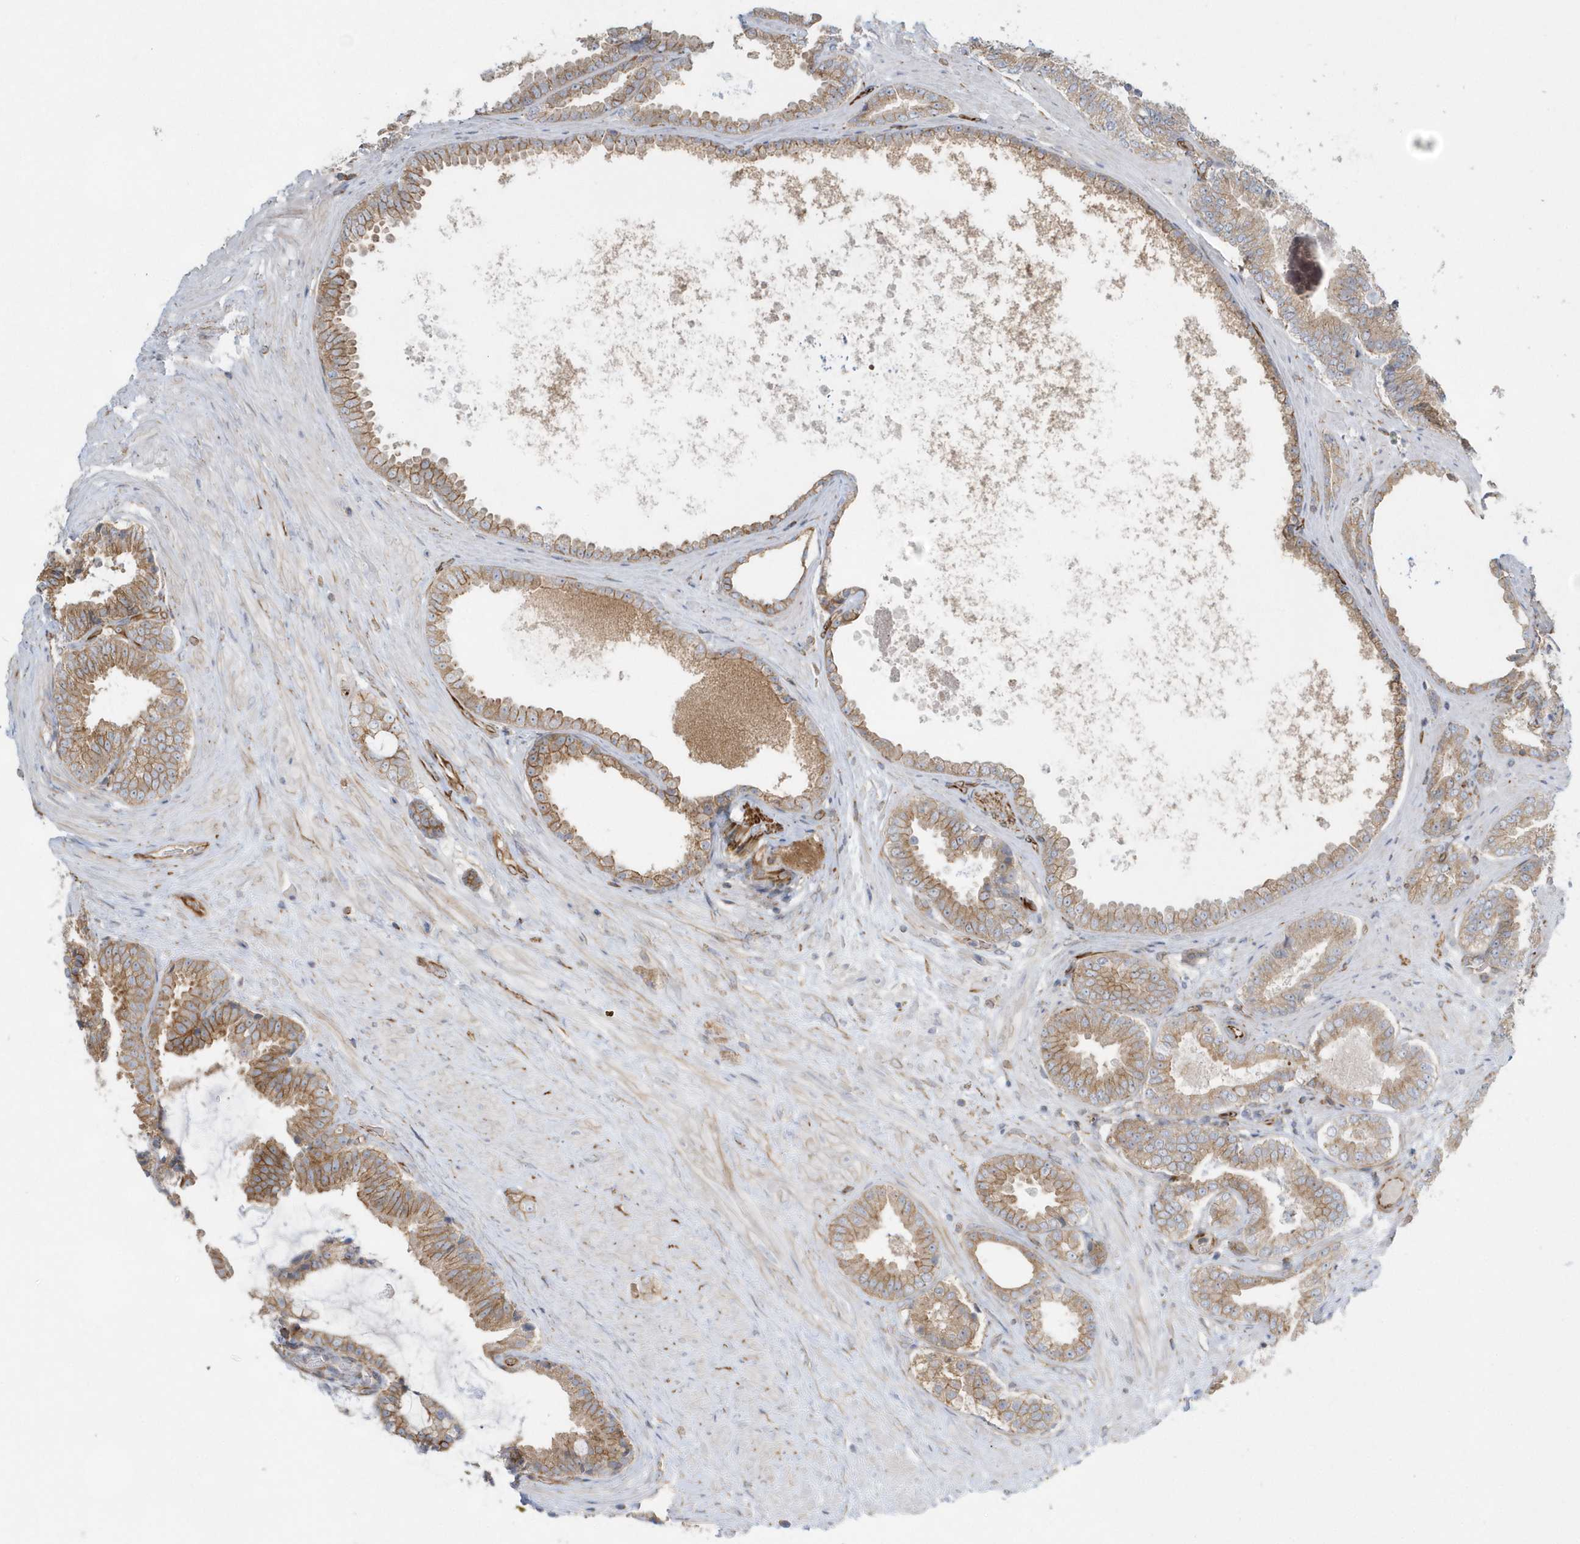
{"staining": {"intensity": "moderate", "quantity": ">75%", "location": "cytoplasmic/membranous"}, "tissue": "prostate cancer", "cell_type": "Tumor cells", "image_type": "cancer", "snomed": [{"axis": "morphology", "description": "Adenocarcinoma, Low grade"}, {"axis": "topography", "description": "Prostate"}], "caption": "Prostate cancer (low-grade adenocarcinoma) stained with a brown dye displays moderate cytoplasmic/membranous positive expression in about >75% of tumor cells.", "gene": "RAB17", "patient": {"sex": "male", "age": 71}}